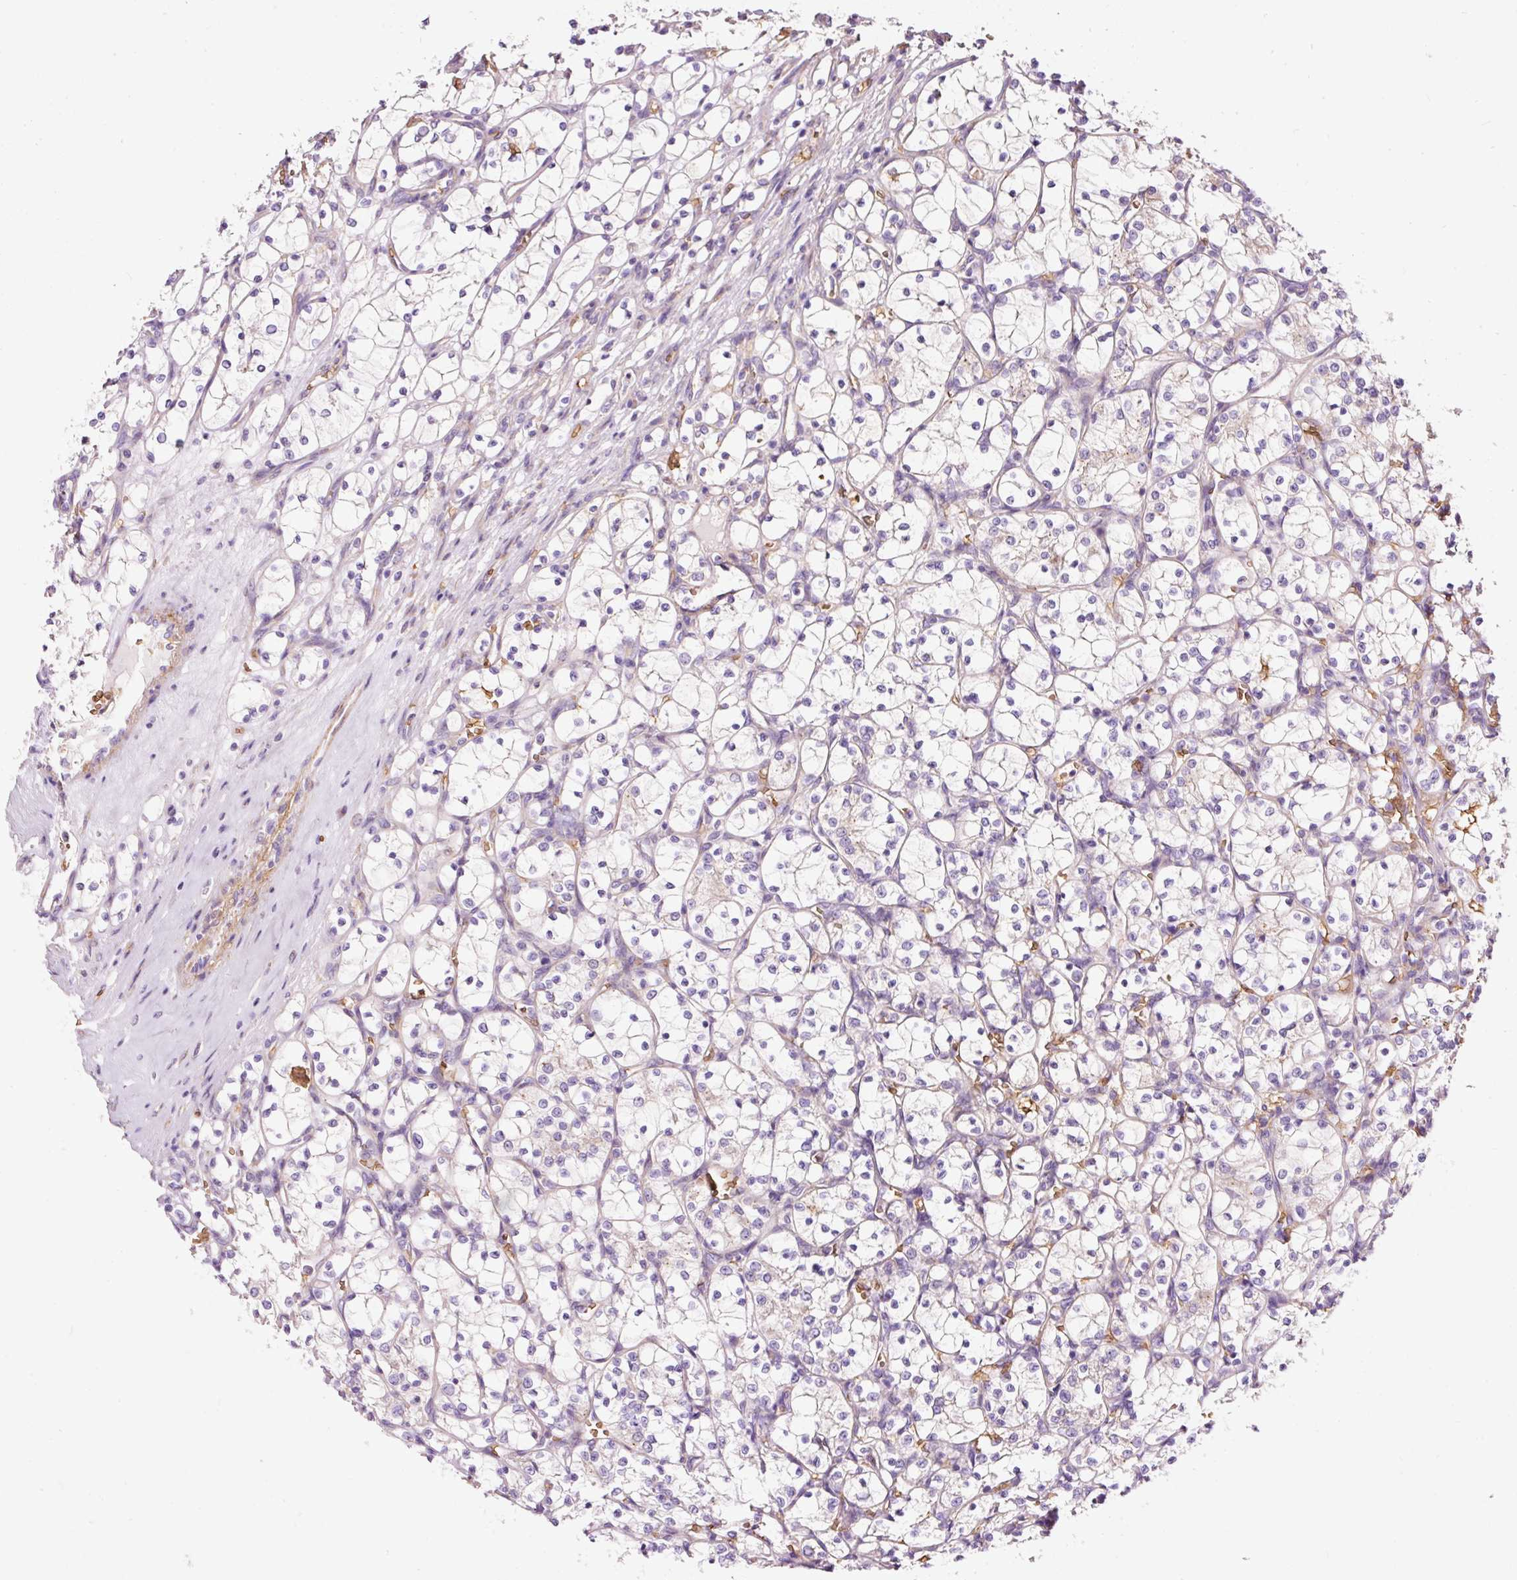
{"staining": {"intensity": "negative", "quantity": "none", "location": "none"}, "tissue": "renal cancer", "cell_type": "Tumor cells", "image_type": "cancer", "snomed": [{"axis": "morphology", "description": "Adenocarcinoma, NOS"}, {"axis": "topography", "description": "Kidney"}], "caption": "The immunohistochemistry micrograph has no significant expression in tumor cells of renal cancer (adenocarcinoma) tissue.", "gene": "PRRC2A", "patient": {"sex": "female", "age": 69}}